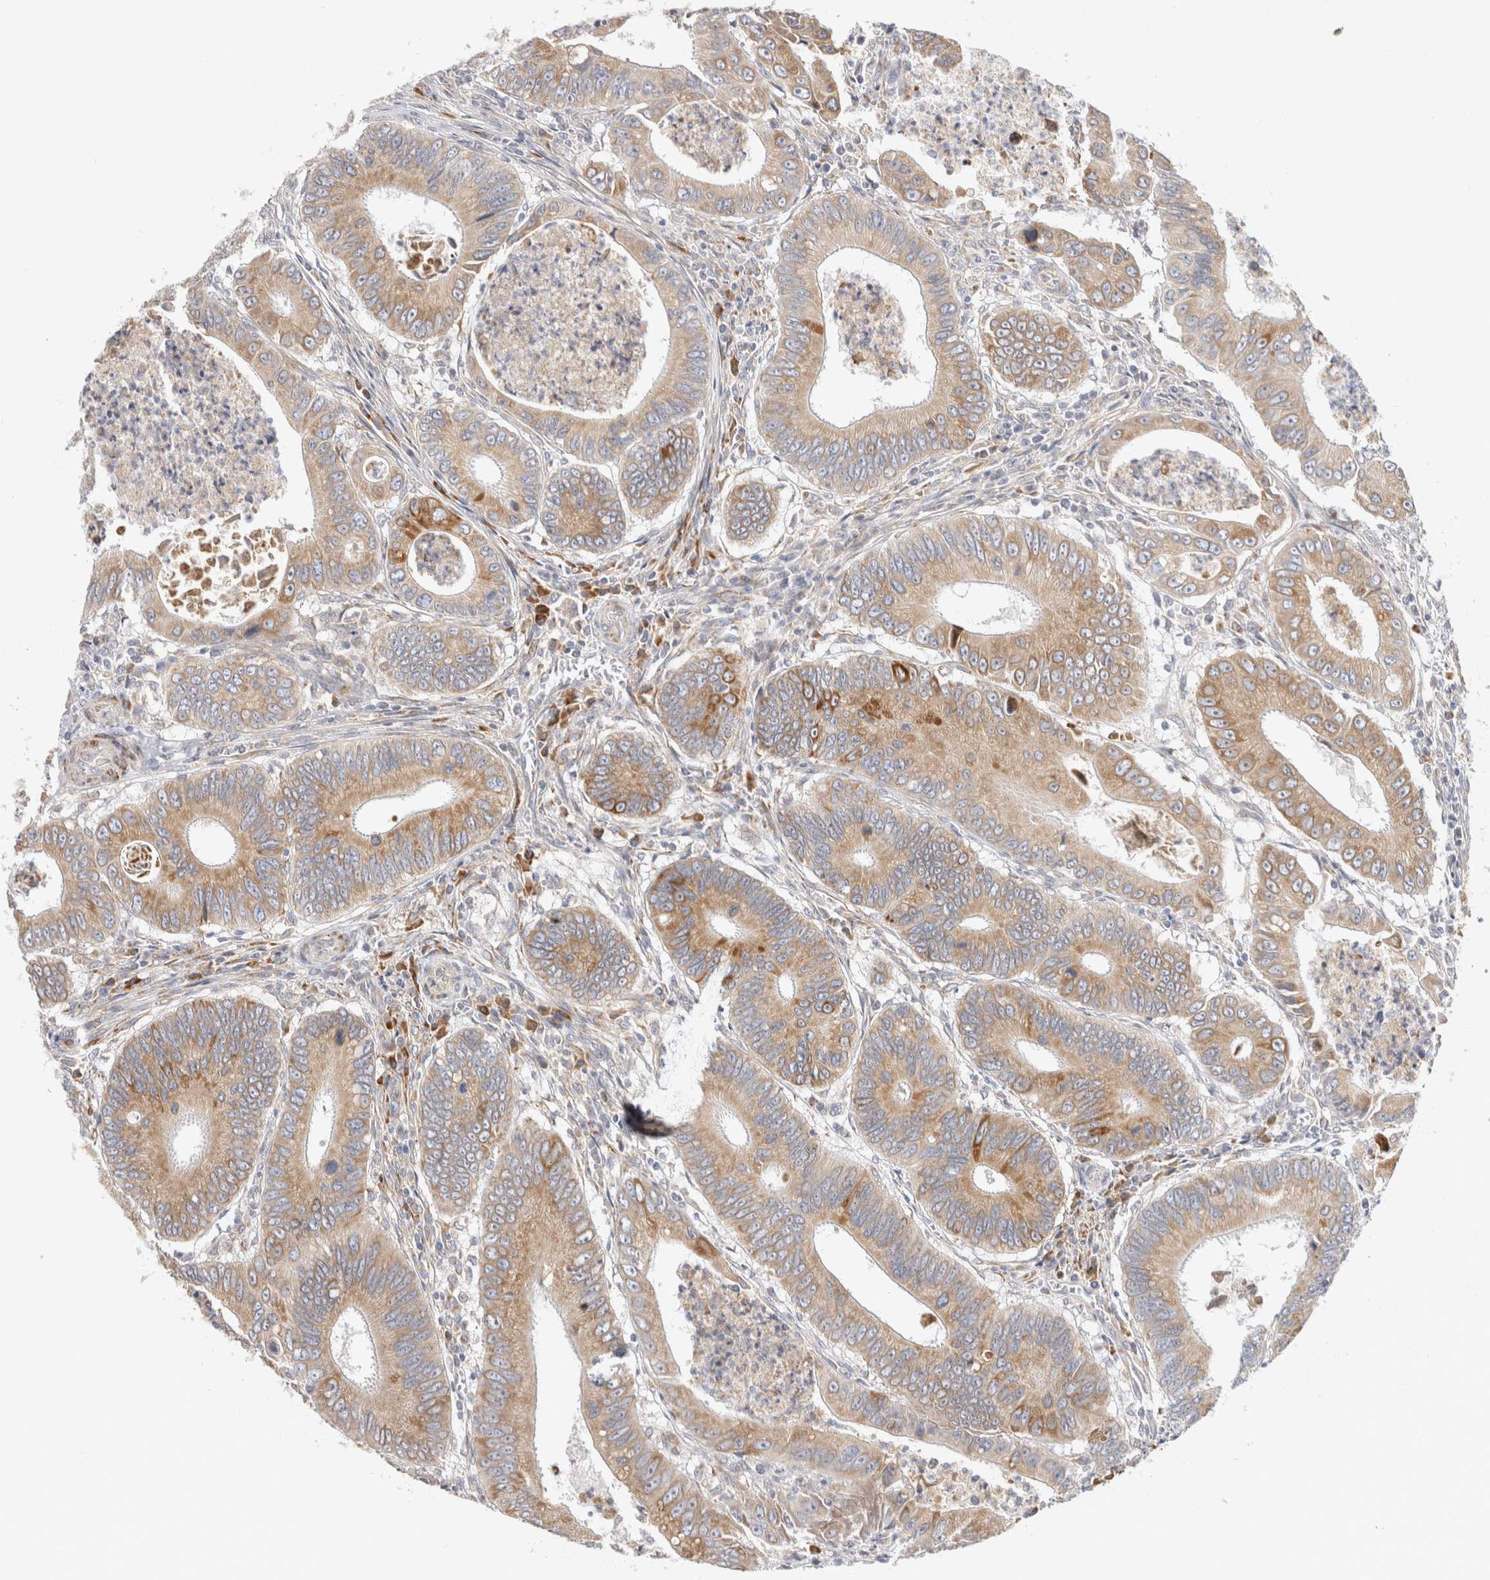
{"staining": {"intensity": "strong", "quantity": "25%-75%", "location": "cytoplasmic/membranous"}, "tissue": "colorectal cancer", "cell_type": "Tumor cells", "image_type": "cancer", "snomed": [{"axis": "morphology", "description": "Inflammation, NOS"}, {"axis": "morphology", "description": "Adenocarcinoma, NOS"}, {"axis": "topography", "description": "Colon"}], "caption": "Colorectal cancer stained with immunohistochemistry (IHC) shows strong cytoplasmic/membranous expression in about 25%-75% of tumor cells.", "gene": "RPN2", "patient": {"sex": "male", "age": 72}}